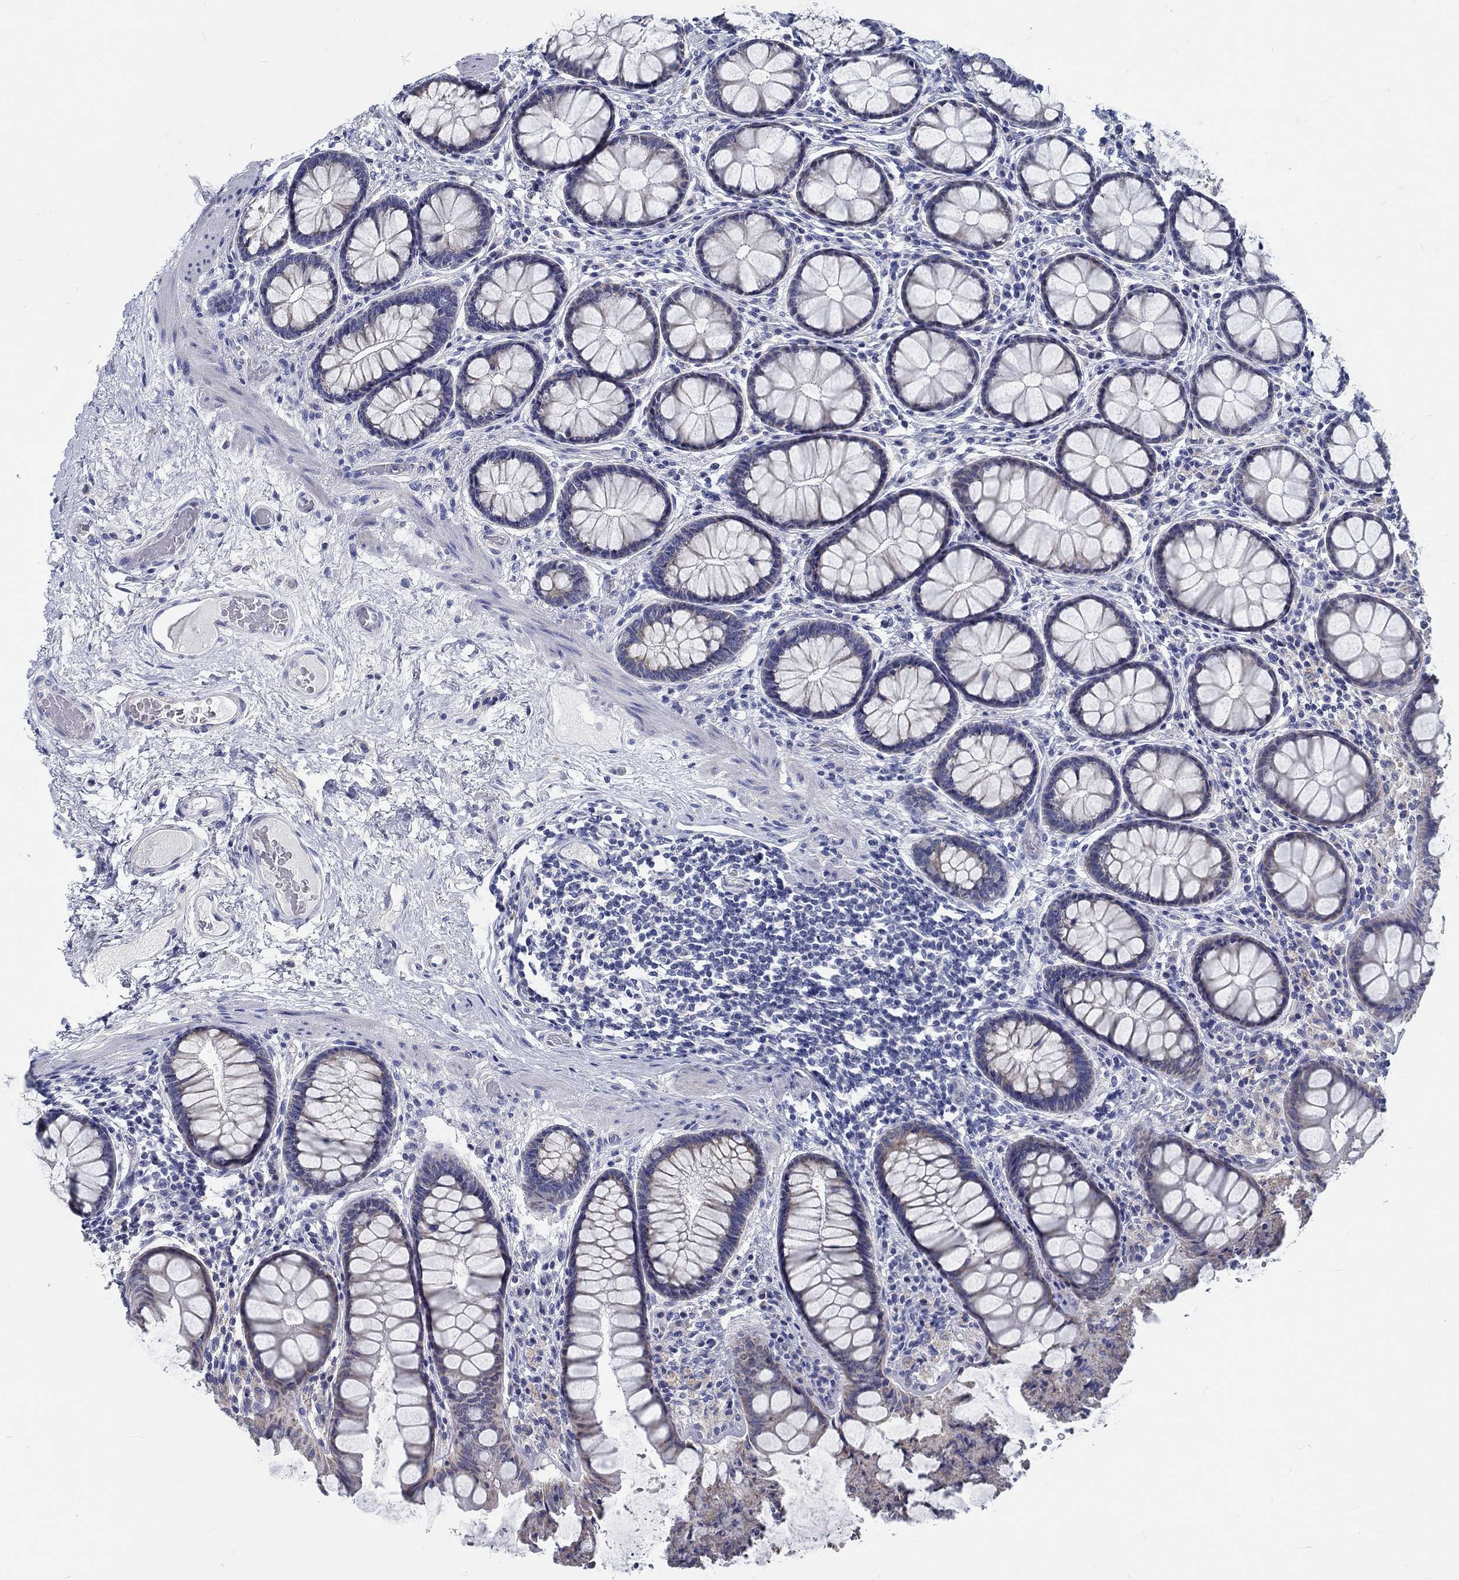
{"staining": {"intensity": "negative", "quantity": "none", "location": "none"}, "tissue": "colon", "cell_type": "Endothelial cells", "image_type": "normal", "snomed": [{"axis": "morphology", "description": "Normal tissue, NOS"}, {"axis": "topography", "description": "Colon"}], "caption": "Histopathology image shows no protein positivity in endothelial cells of unremarkable colon. (Immunohistochemistry (ihc), brightfield microscopy, high magnification).", "gene": "MYBPC1", "patient": {"sex": "female", "age": 65}}